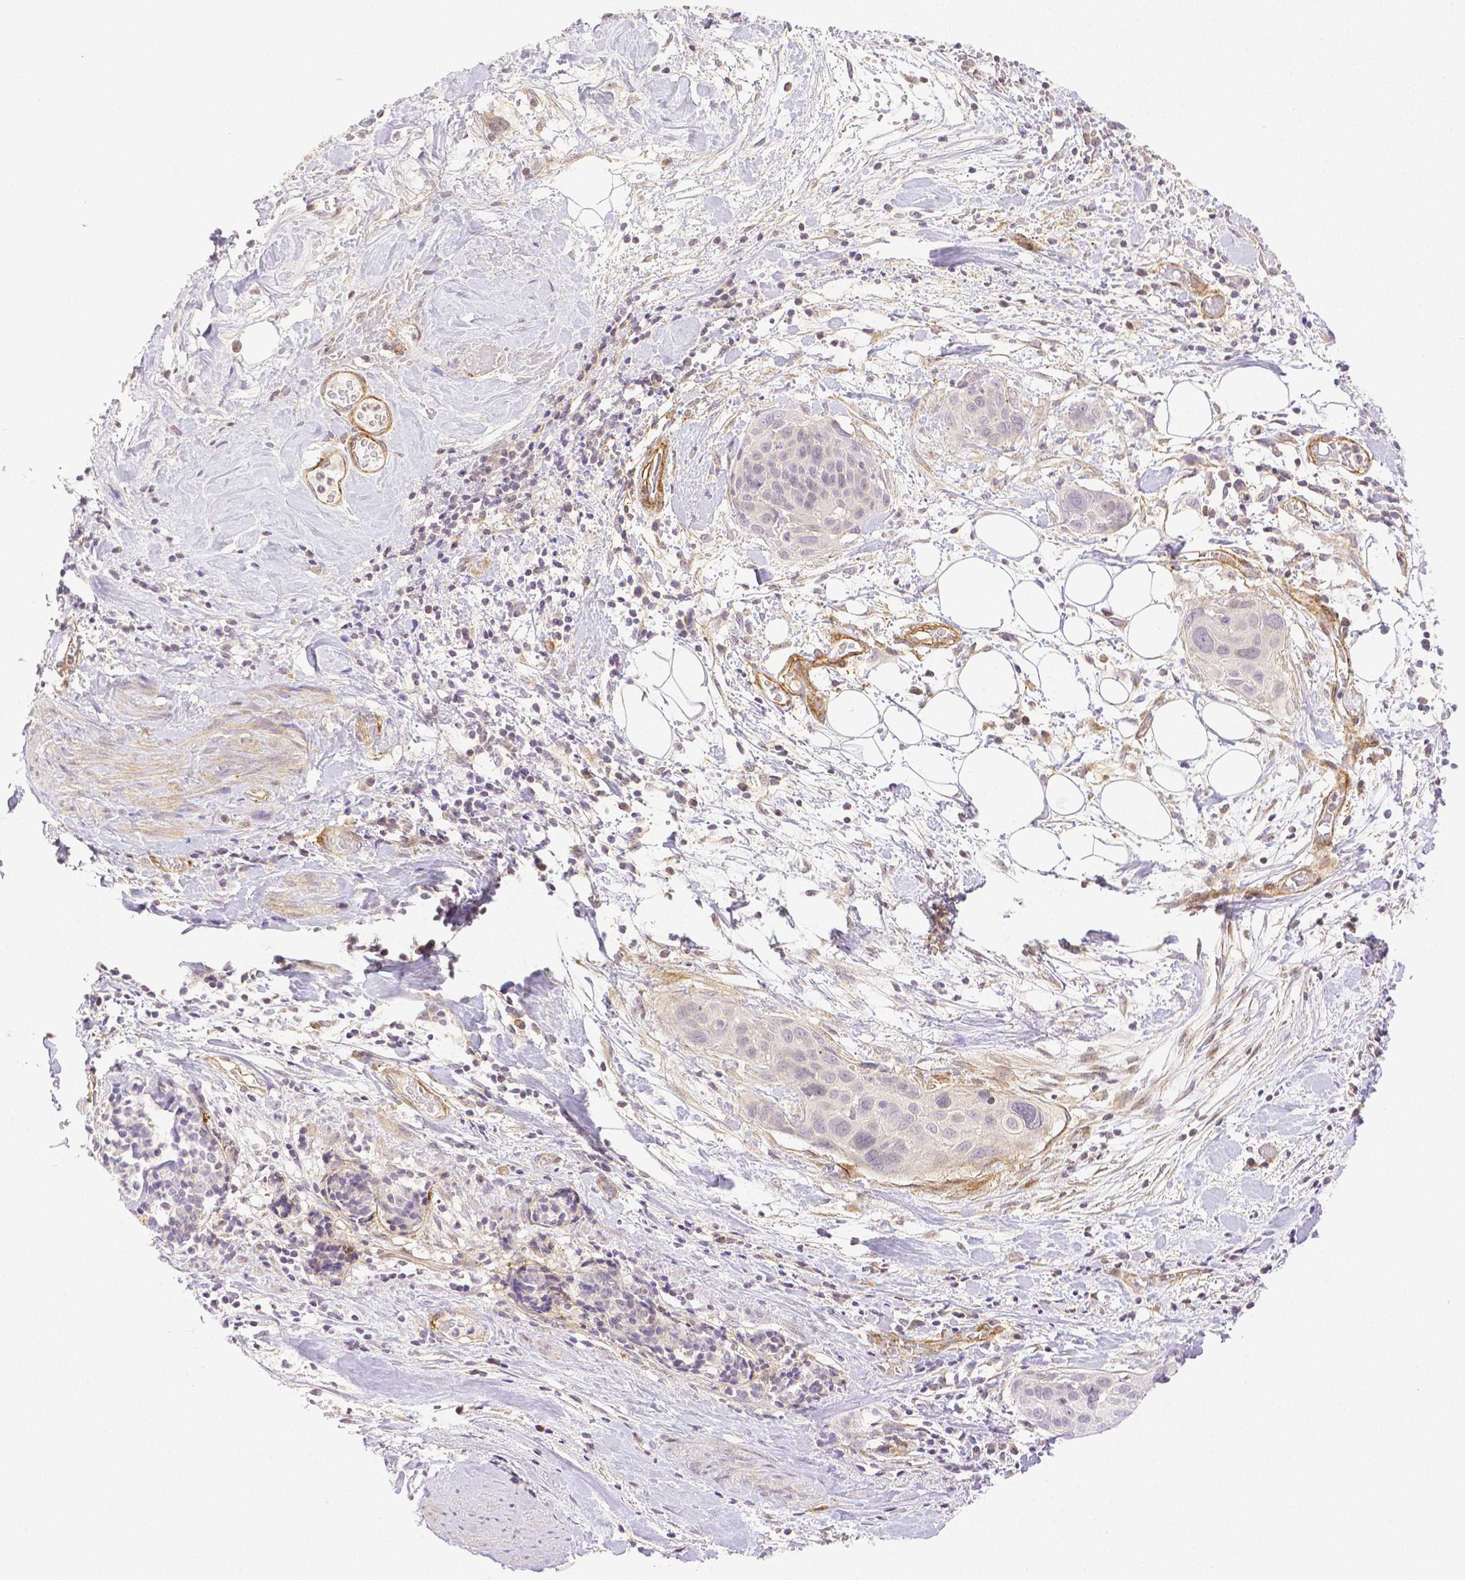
{"staining": {"intensity": "negative", "quantity": "none", "location": "none"}, "tissue": "cervical cancer", "cell_type": "Tumor cells", "image_type": "cancer", "snomed": [{"axis": "morphology", "description": "Squamous cell carcinoma, NOS"}, {"axis": "topography", "description": "Cervix"}], "caption": "IHC photomicrograph of neoplastic tissue: human squamous cell carcinoma (cervical) stained with DAB demonstrates no significant protein staining in tumor cells. Nuclei are stained in blue.", "gene": "THY1", "patient": {"sex": "female", "age": 39}}